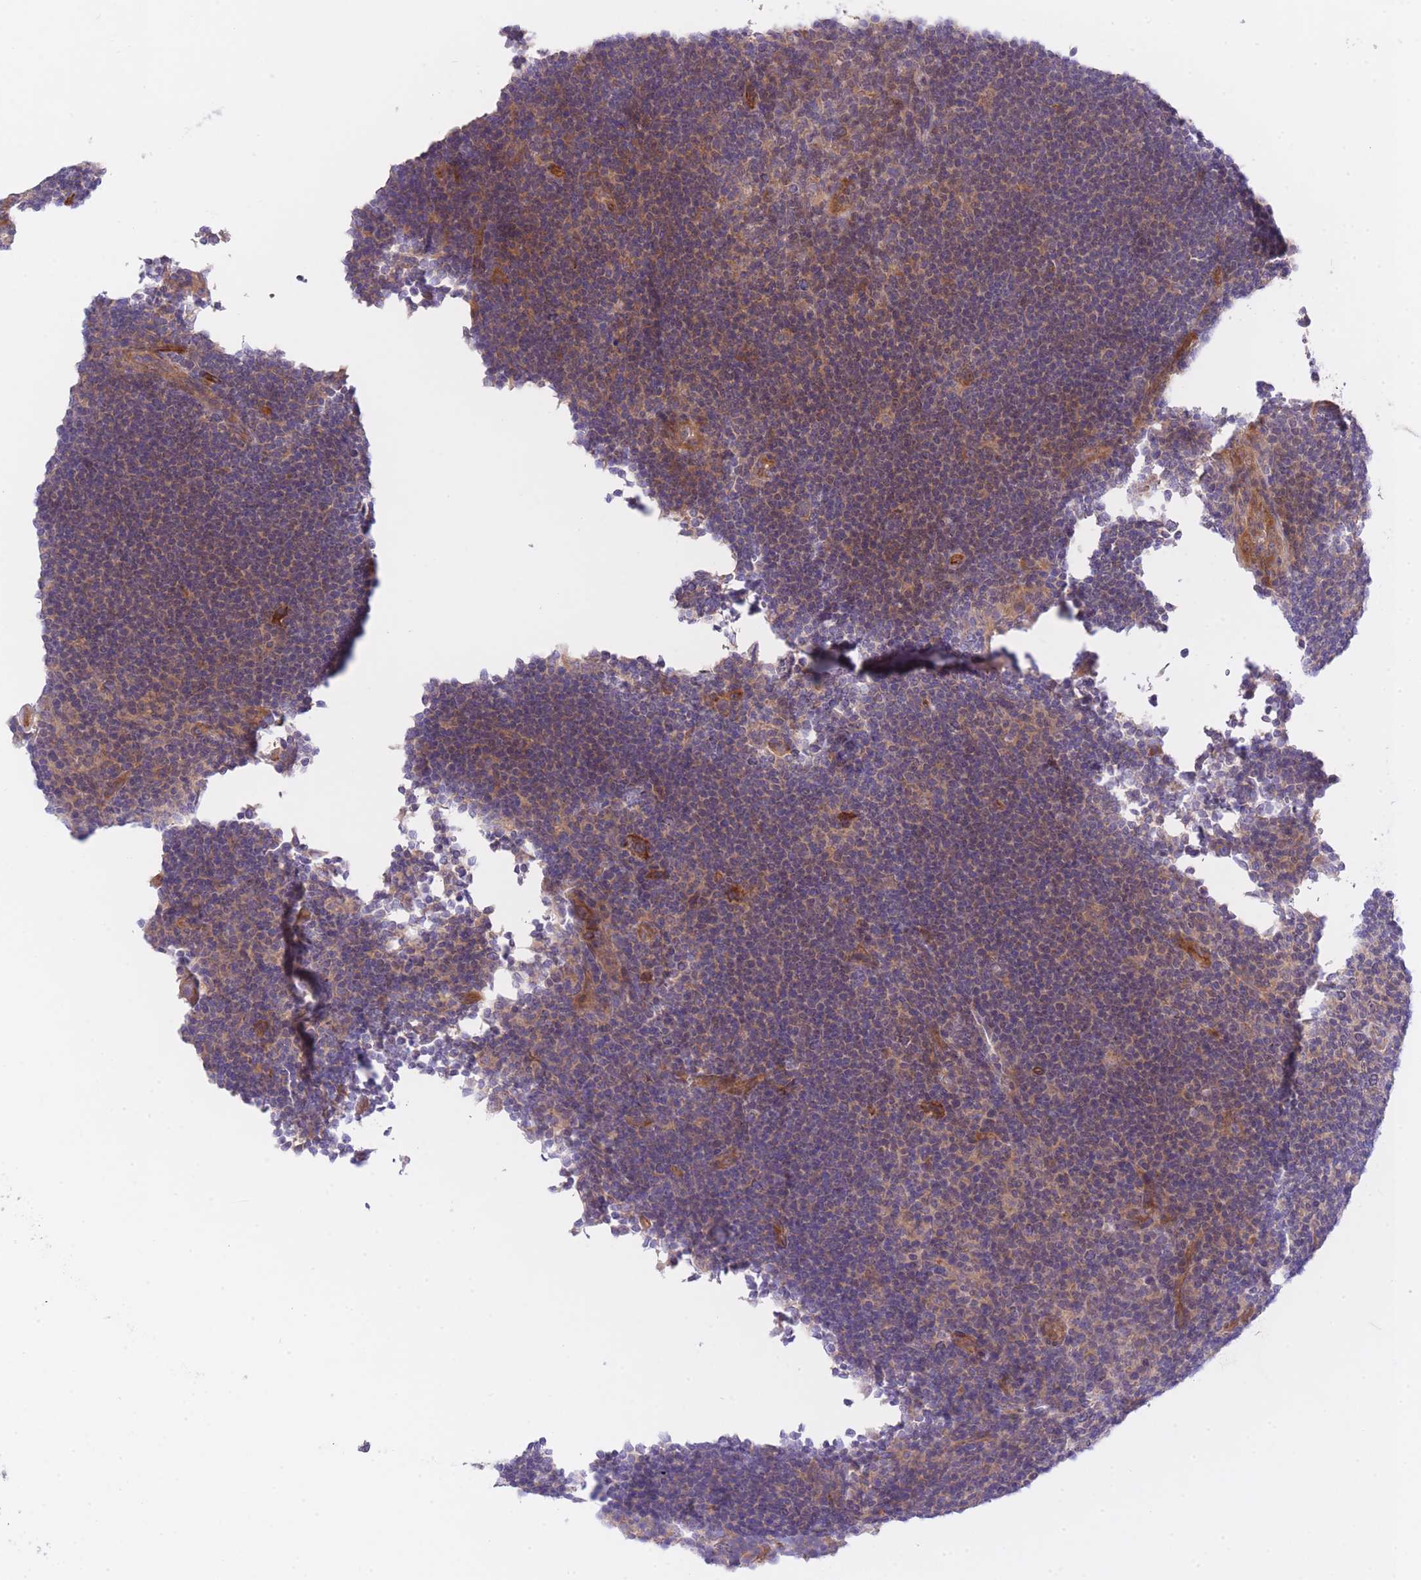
{"staining": {"intensity": "strong", "quantity": ">75%", "location": "cytoplasmic/membranous"}, "tissue": "lymphoma", "cell_type": "Tumor cells", "image_type": "cancer", "snomed": [{"axis": "morphology", "description": "Hodgkin's disease, NOS"}, {"axis": "topography", "description": "Lymph node"}], "caption": "Hodgkin's disease stained with IHC demonstrates strong cytoplasmic/membranous expression in approximately >75% of tumor cells.", "gene": "CHAC1", "patient": {"sex": "female", "age": 57}}